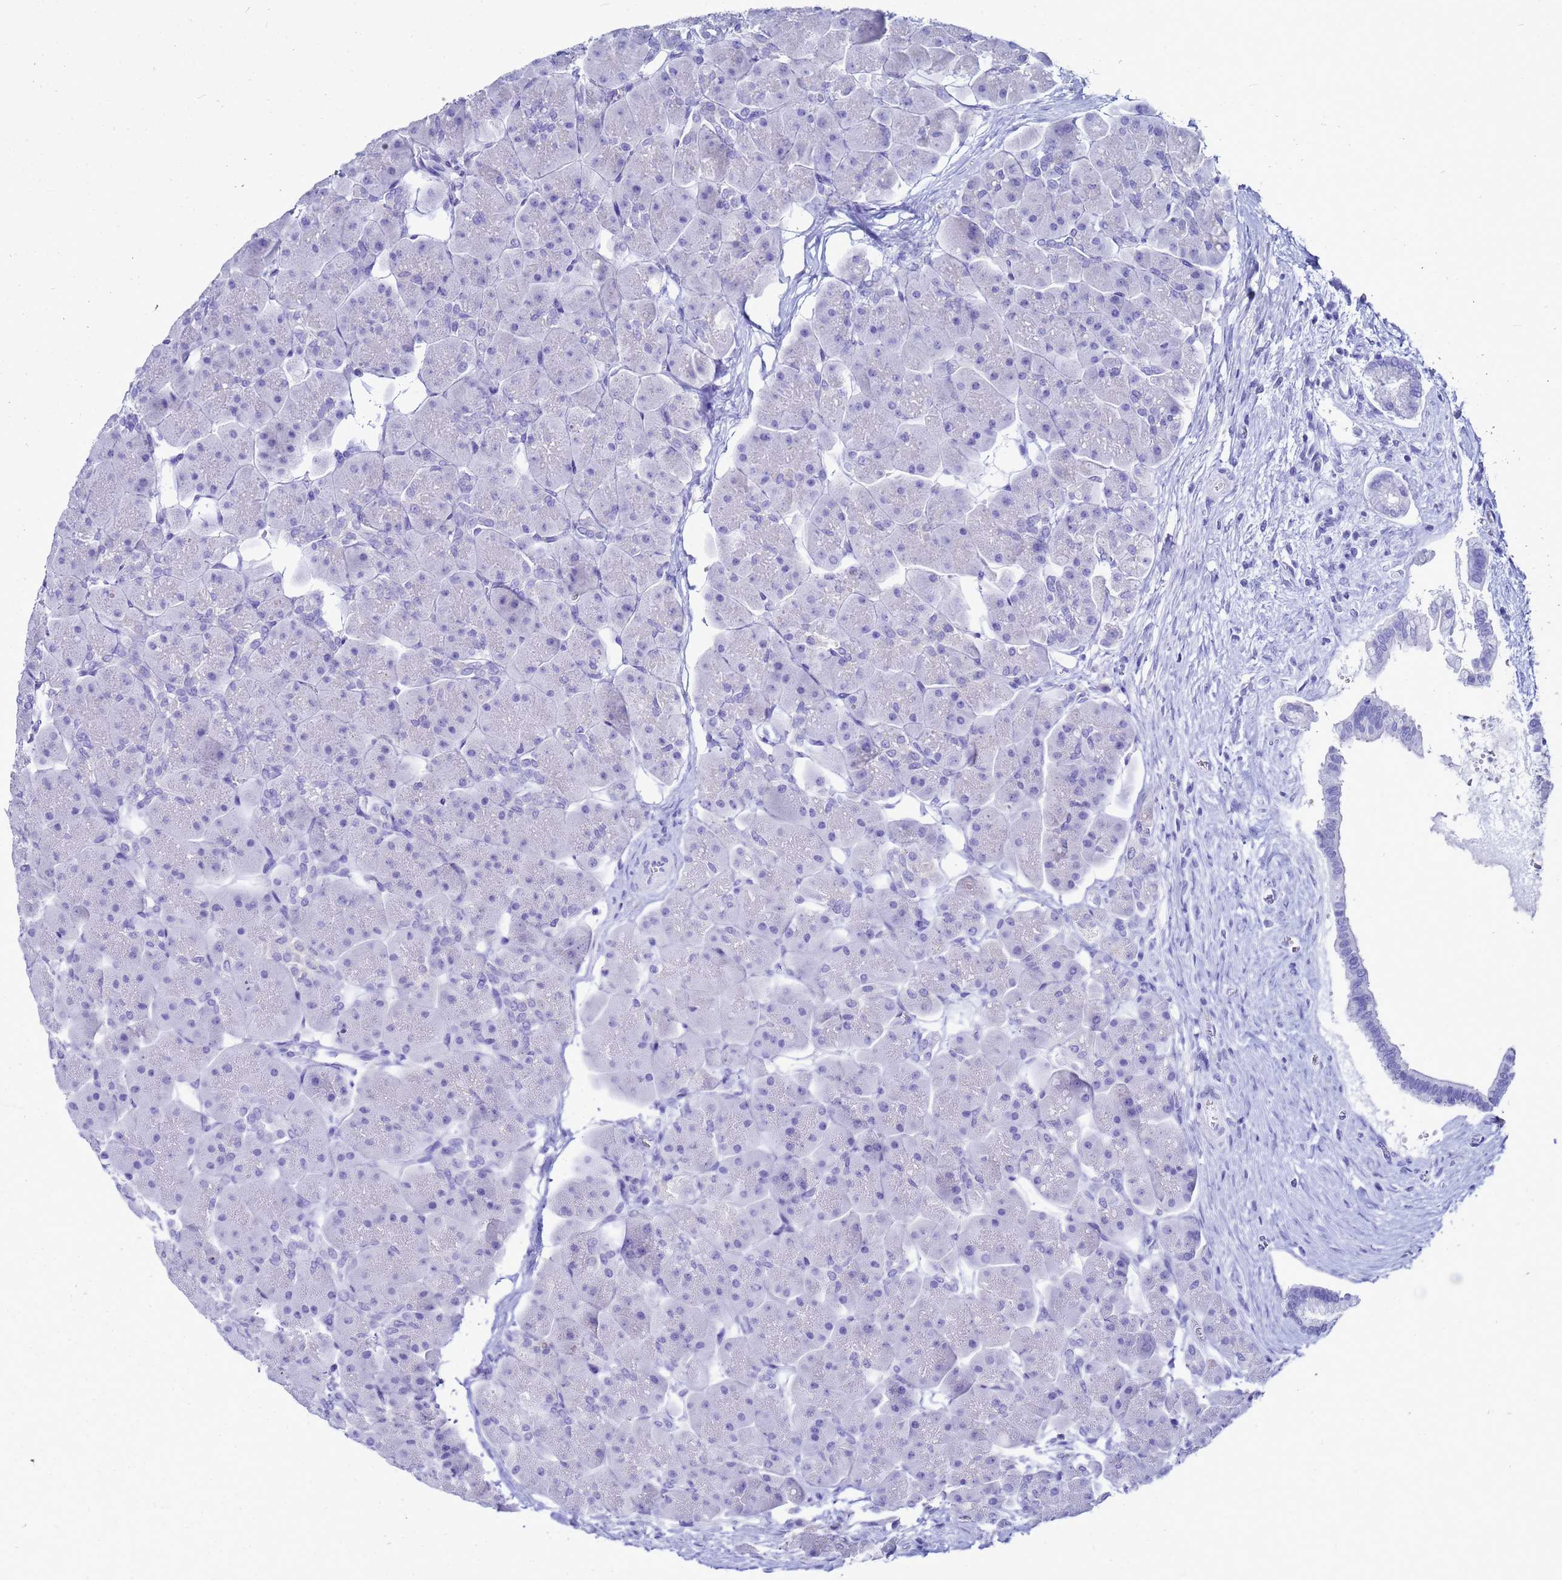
{"staining": {"intensity": "negative", "quantity": "none", "location": "none"}, "tissue": "pancreas", "cell_type": "Exocrine glandular cells", "image_type": "normal", "snomed": [{"axis": "morphology", "description": "Normal tissue, NOS"}, {"axis": "topography", "description": "Pancreas"}], "caption": "A histopathology image of pancreas stained for a protein reveals no brown staining in exocrine glandular cells. (DAB (3,3'-diaminobenzidine) immunohistochemistry, high magnification).", "gene": "CKB", "patient": {"sex": "male", "age": 66}}